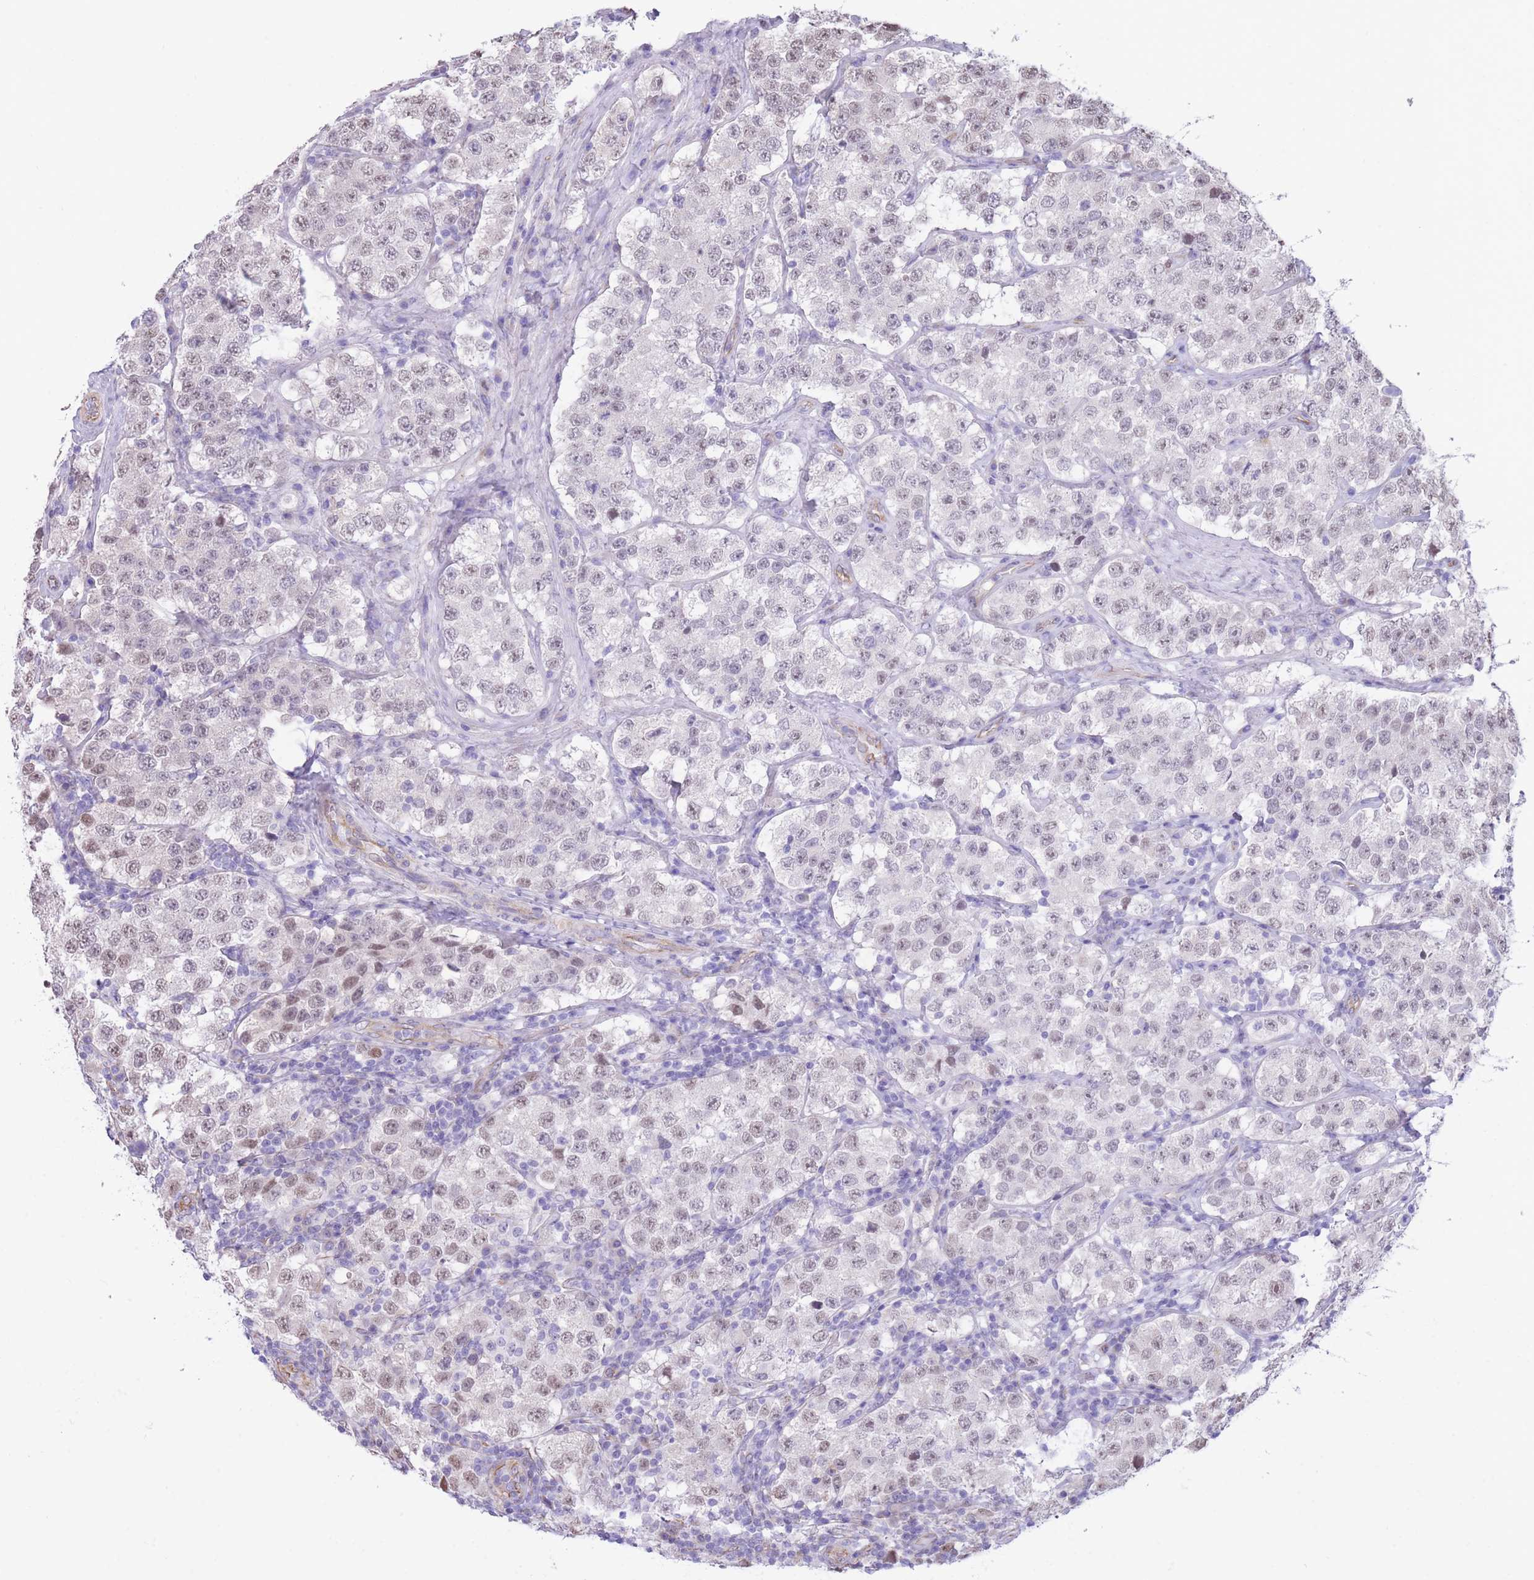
{"staining": {"intensity": "weak", "quantity": "<25%", "location": "nuclear"}, "tissue": "testis cancer", "cell_type": "Tumor cells", "image_type": "cancer", "snomed": [{"axis": "morphology", "description": "Seminoma, NOS"}, {"axis": "topography", "description": "Testis"}], "caption": "The immunohistochemistry (IHC) photomicrograph has no significant staining in tumor cells of testis seminoma tissue.", "gene": "PSG8", "patient": {"sex": "male", "age": 34}}